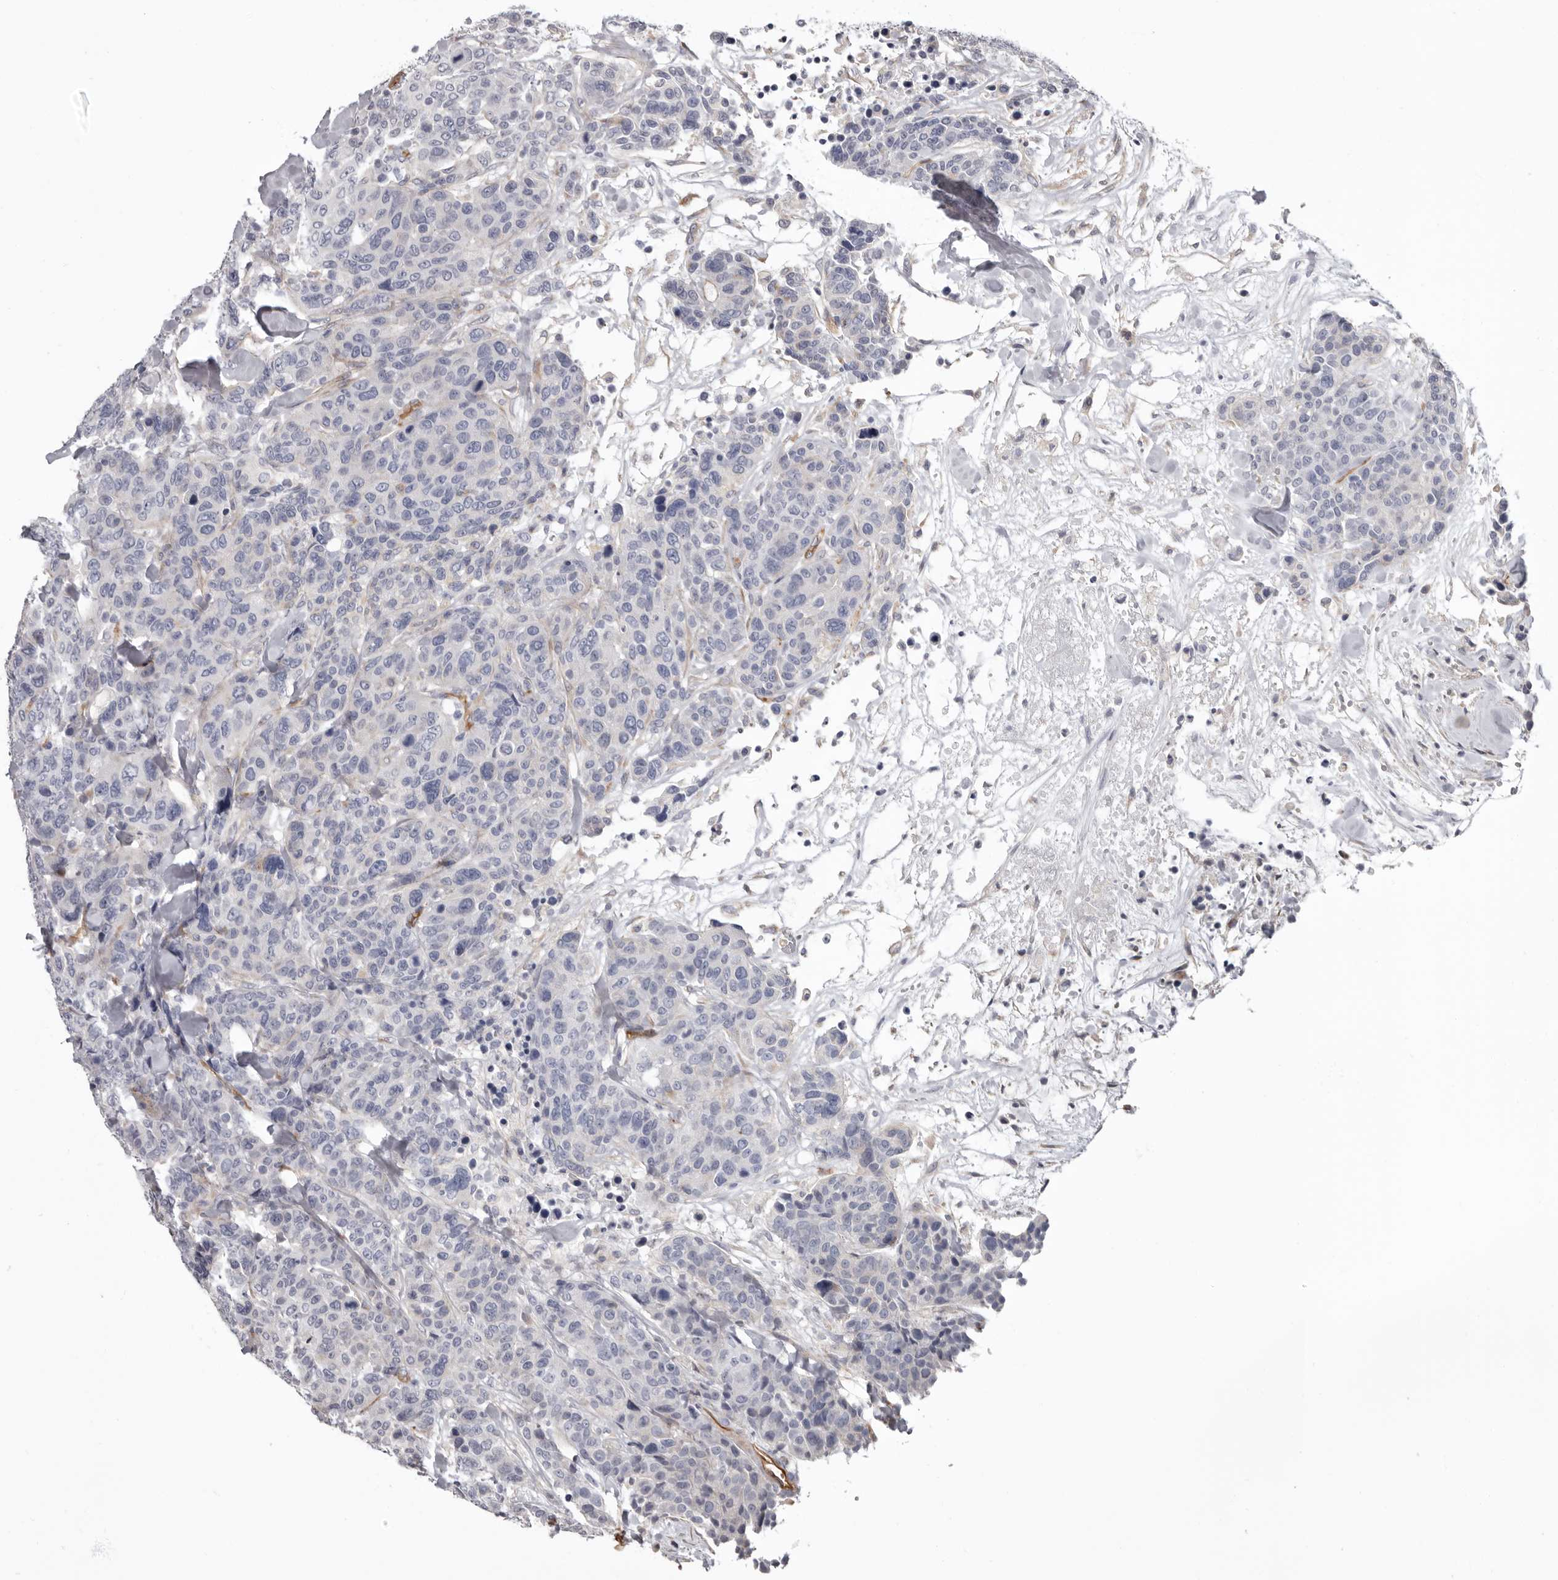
{"staining": {"intensity": "negative", "quantity": "none", "location": "none"}, "tissue": "breast cancer", "cell_type": "Tumor cells", "image_type": "cancer", "snomed": [{"axis": "morphology", "description": "Duct carcinoma"}, {"axis": "topography", "description": "Breast"}], "caption": "The immunohistochemistry (IHC) micrograph has no significant expression in tumor cells of breast invasive ductal carcinoma tissue.", "gene": "ADGRL4", "patient": {"sex": "female", "age": 37}}